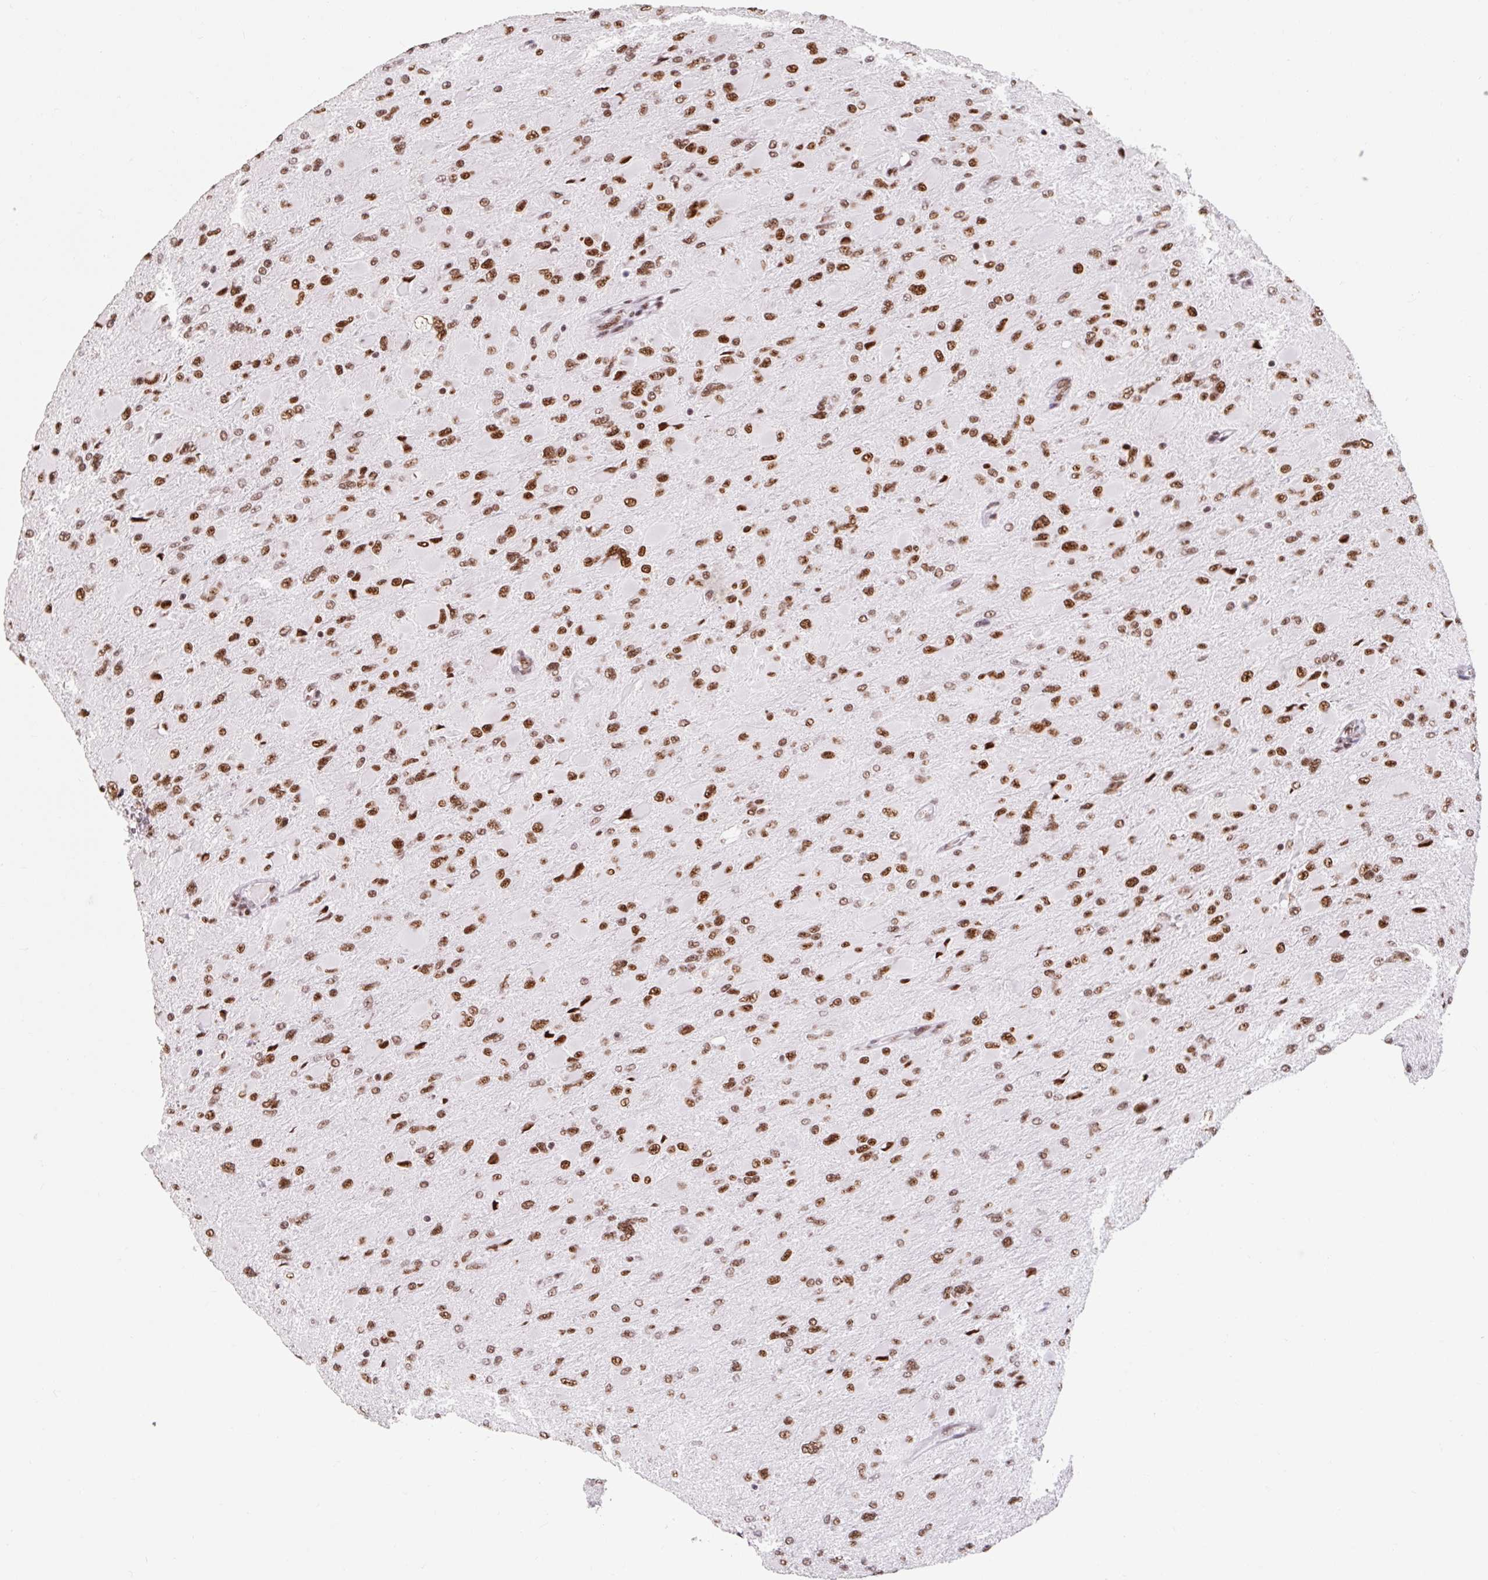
{"staining": {"intensity": "strong", "quantity": ">75%", "location": "nuclear"}, "tissue": "glioma", "cell_type": "Tumor cells", "image_type": "cancer", "snomed": [{"axis": "morphology", "description": "Glioma, malignant, High grade"}, {"axis": "topography", "description": "Cerebral cortex"}], "caption": "IHC image of glioma stained for a protein (brown), which exhibits high levels of strong nuclear staining in approximately >75% of tumor cells.", "gene": "SRSF10", "patient": {"sex": "female", "age": 36}}